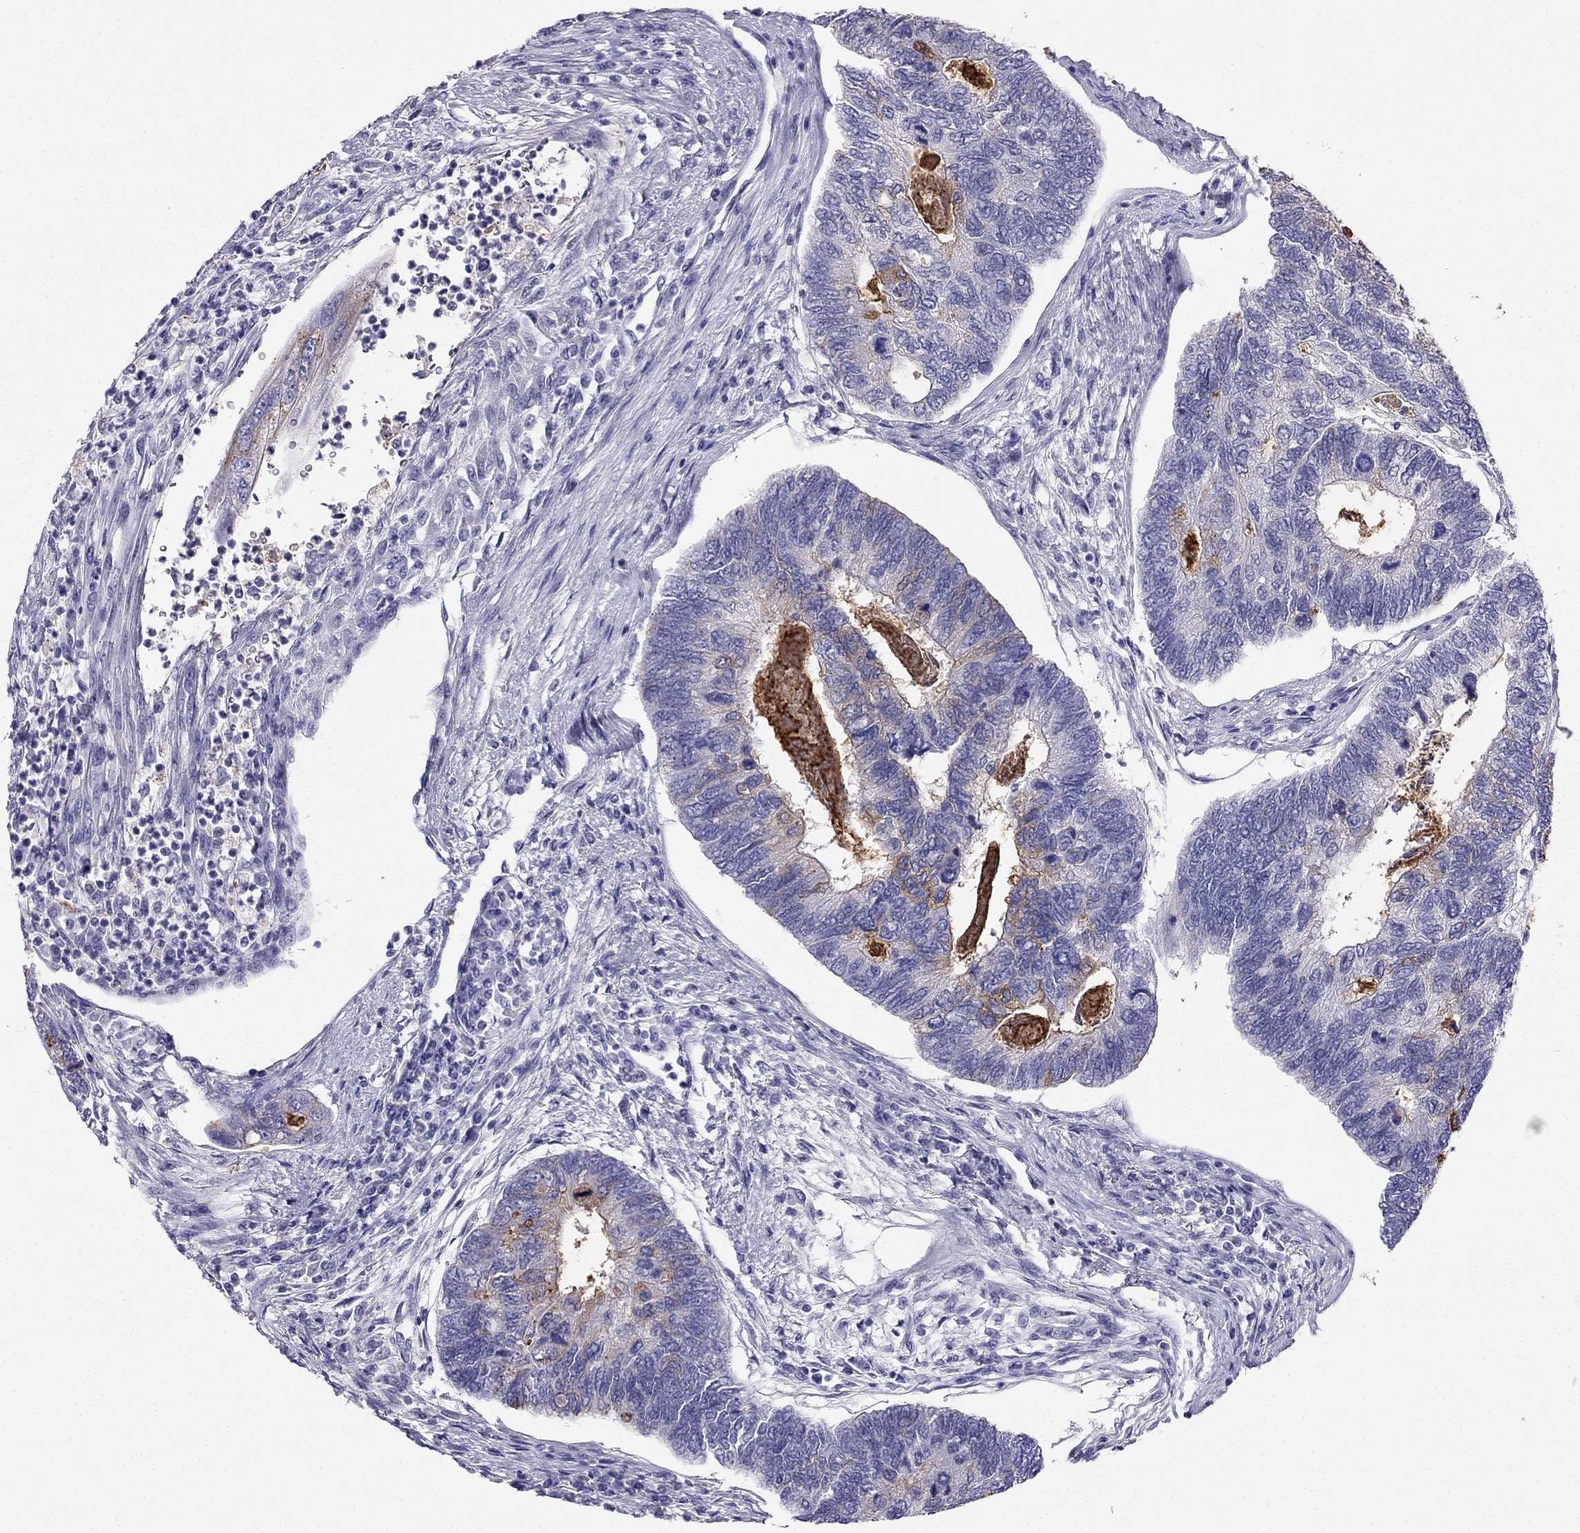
{"staining": {"intensity": "negative", "quantity": "none", "location": "none"}, "tissue": "colorectal cancer", "cell_type": "Tumor cells", "image_type": "cancer", "snomed": [{"axis": "morphology", "description": "Adenocarcinoma, NOS"}, {"axis": "topography", "description": "Colon"}], "caption": "The IHC image has no significant expression in tumor cells of colorectal cancer tissue.", "gene": "PTH", "patient": {"sex": "female", "age": 67}}